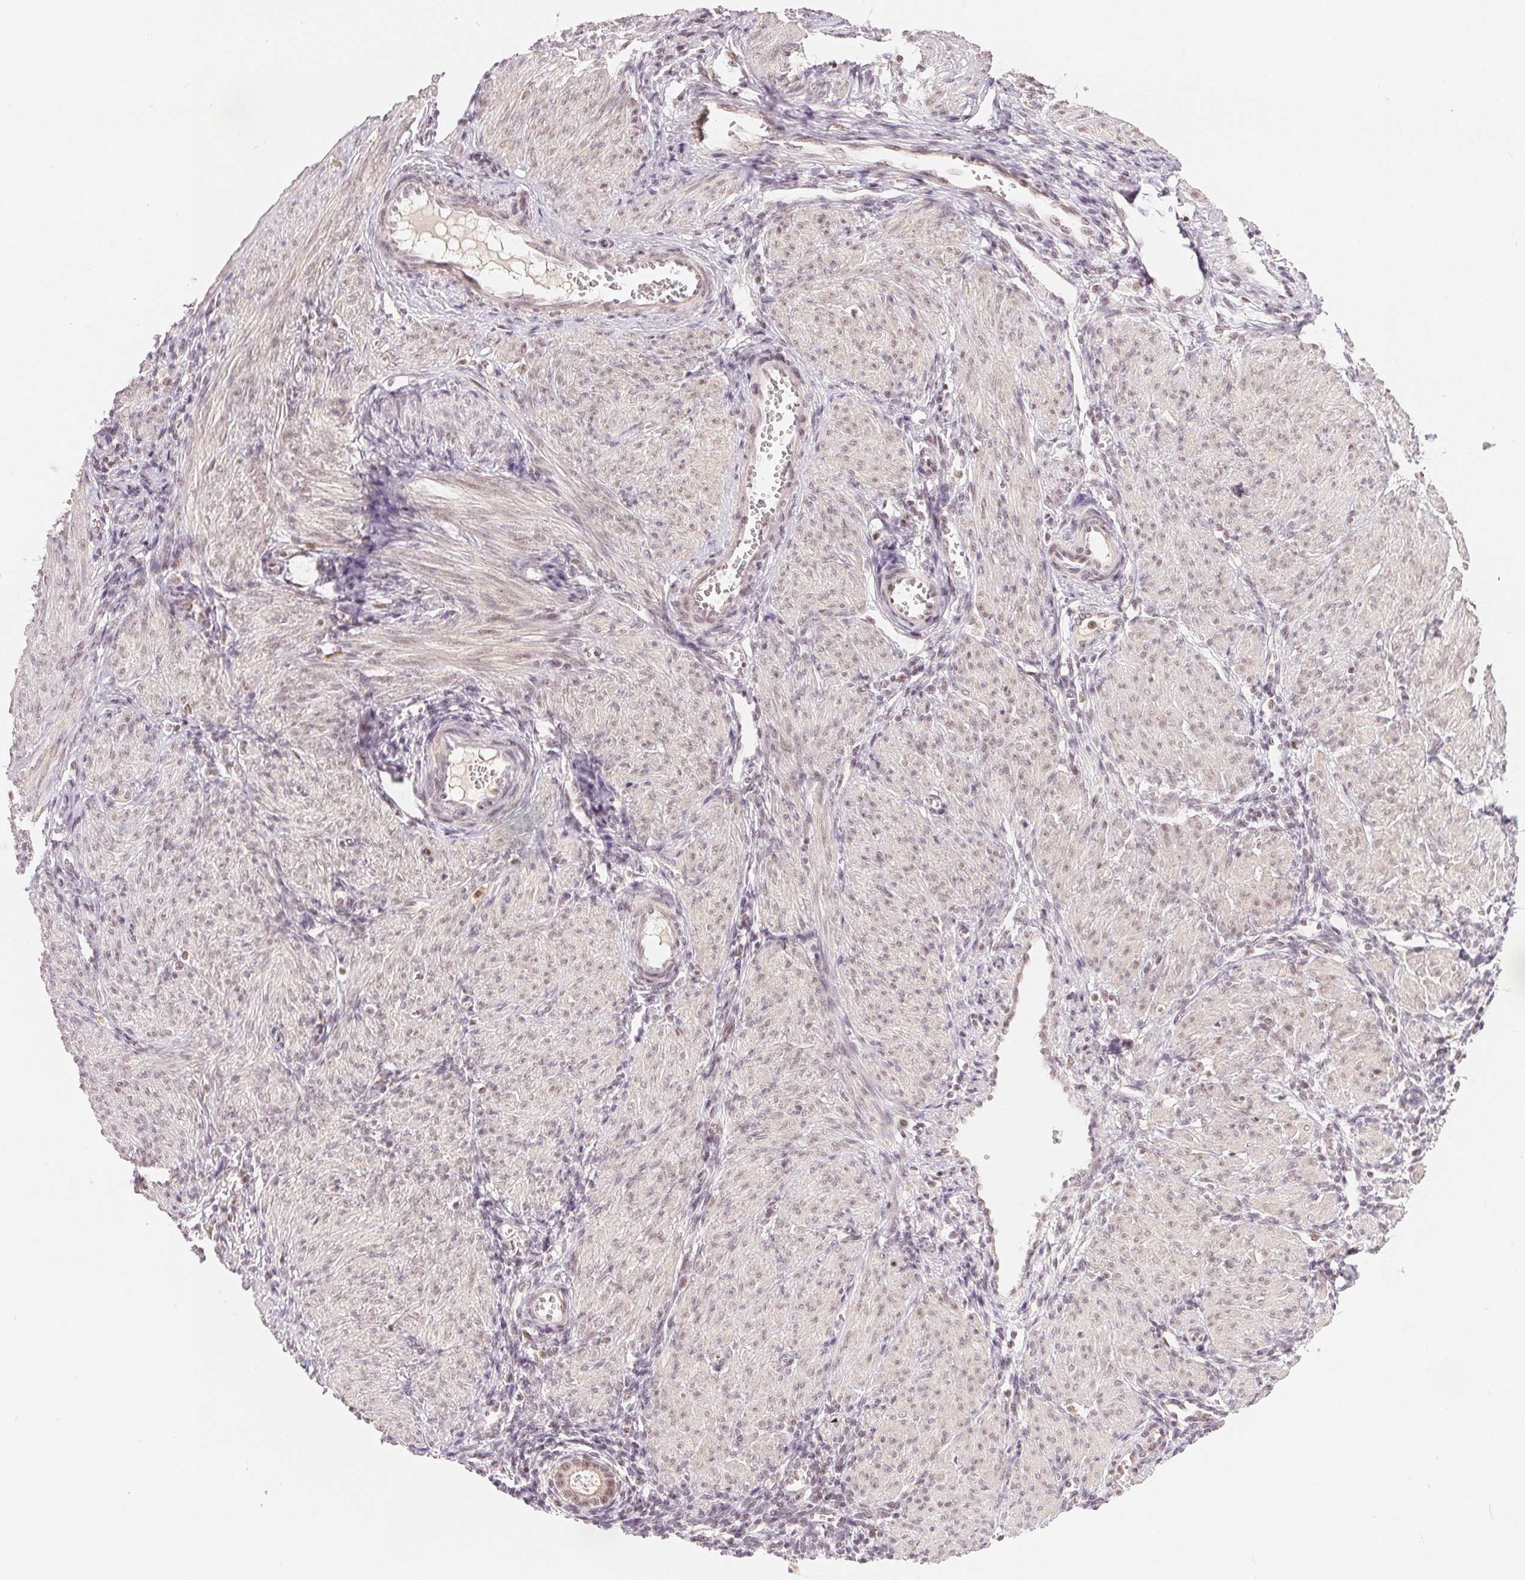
{"staining": {"intensity": "weak", "quantity": "<25%", "location": "nuclear"}, "tissue": "endometrium", "cell_type": "Cells in endometrial stroma", "image_type": "normal", "snomed": [{"axis": "morphology", "description": "Normal tissue, NOS"}, {"axis": "topography", "description": "Endometrium"}], "caption": "There is no significant expression in cells in endometrial stroma of endometrium. (DAB (3,3'-diaminobenzidine) immunohistochemistry (IHC), high magnification).", "gene": "DEK", "patient": {"sex": "female", "age": 36}}